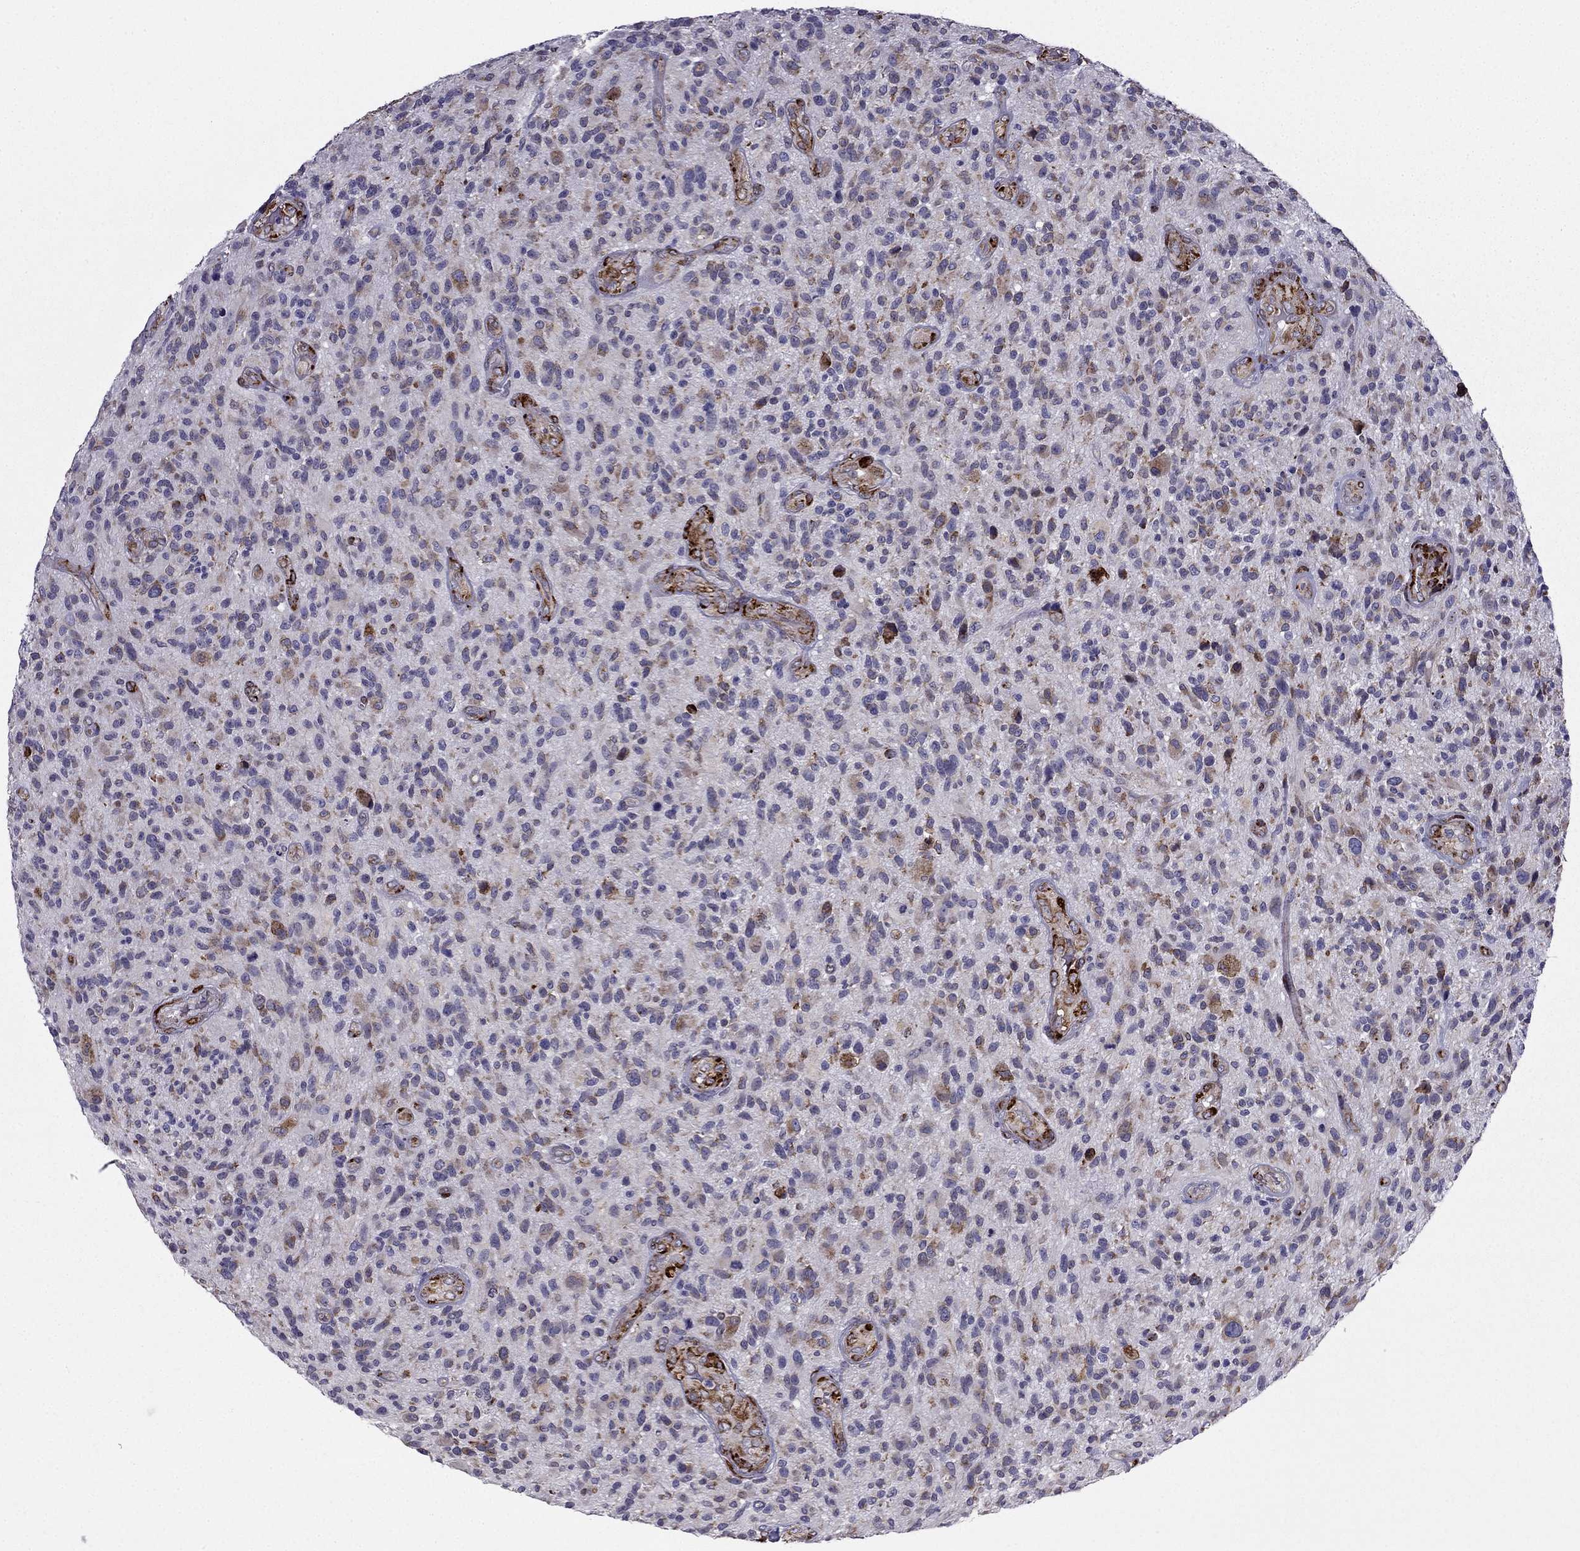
{"staining": {"intensity": "moderate", "quantity": "<25%", "location": "cytoplasmic/membranous"}, "tissue": "glioma", "cell_type": "Tumor cells", "image_type": "cancer", "snomed": [{"axis": "morphology", "description": "Glioma, malignant, High grade"}, {"axis": "topography", "description": "Brain"}], "caption": "Immunohistochemical staining of human glioma demonstrates moderate cytoplasmic/membranous protein staining in approximately <25% of tumor cells.", "gene": "IKBIP", "patient": {"sex": "male", "age": 47}}